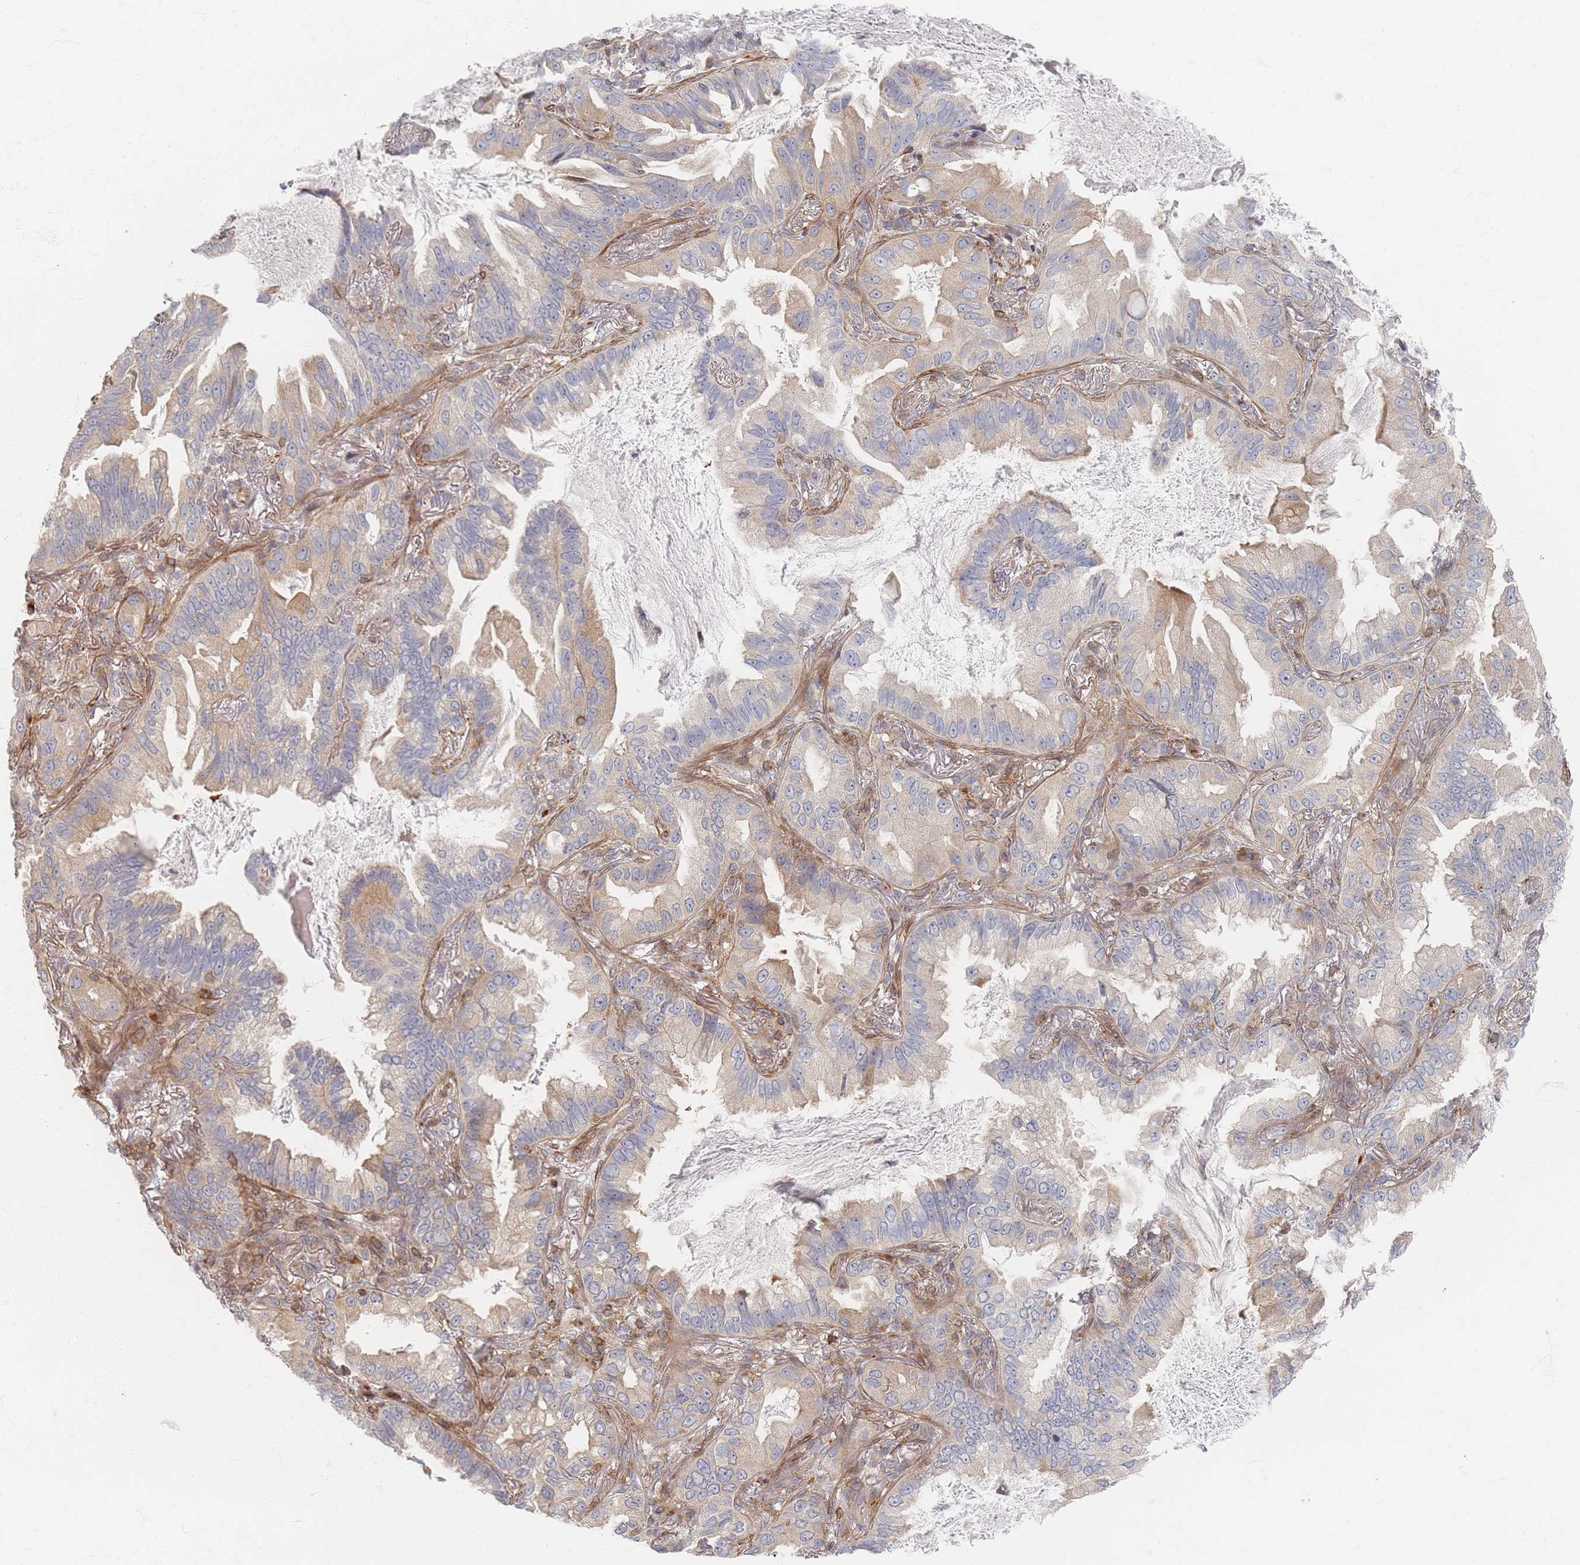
{"staining": {"intensity": "weak", "quantity": "25%-75%", "location": "cytoplasmic/membranous"}, "tissue": "lung cancer", "cell_type": "Tumor cells", "image_type": "cancer", "snomed": [{"axis": "morphology", "description": "Adenocarcinoma, NOS"}, {"axis": "topography", "description": "Lung"}], "caption": "Lung adenocarcinoma stained for a protein exhibits weak cytoplasmic/membranous positivity in tumor cells.", "gene": "ZNF852", "patient": {"sex": "female", "age": 69}}